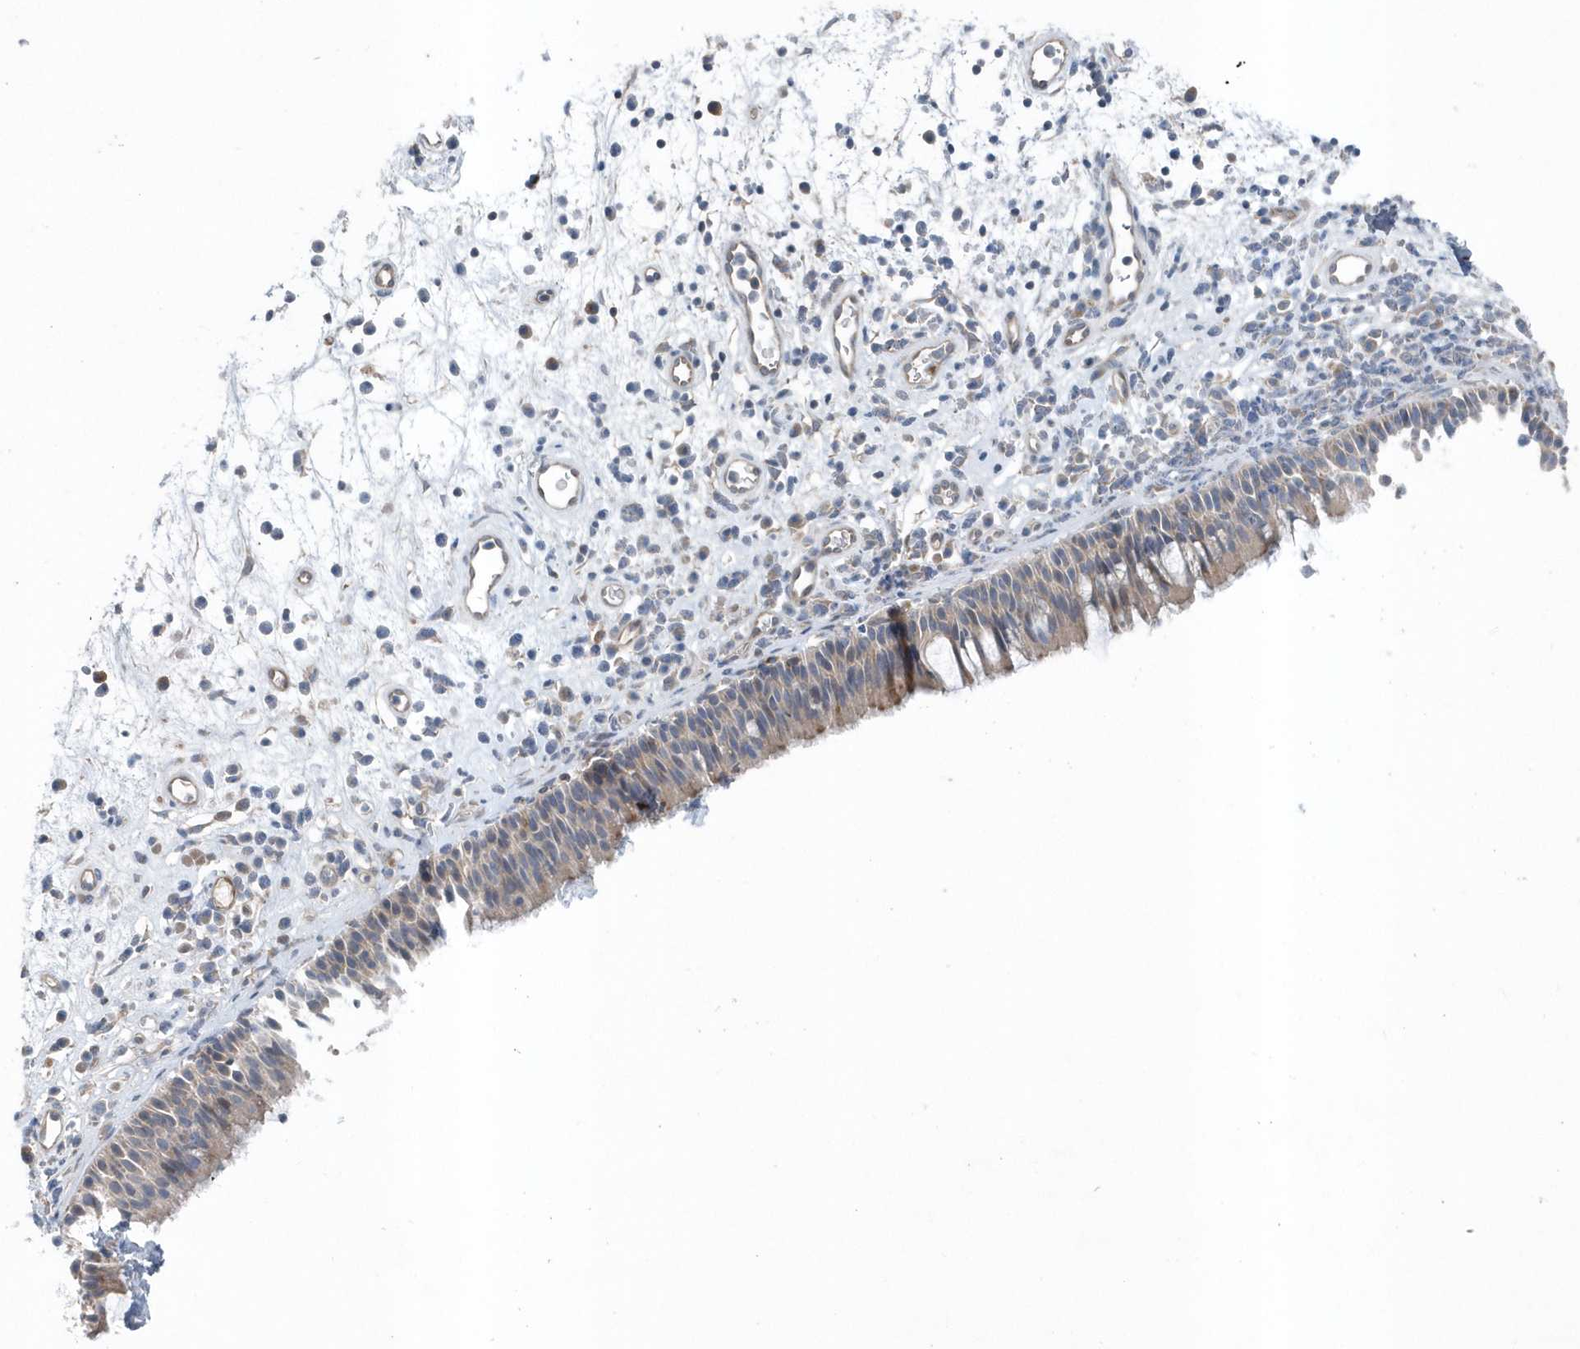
{"staining": {"intensity": "moderate", "quantity": "<25%", "location": "cytoplasmic/membranous"}, "tissue": "nasopharynx", "cell_type": "Respiratory epithelial cells", "image_type": "normal", "snomed": [{"axis": "morphology", "description": "Normal tissue, NOS"}, {"axis": "morphology", "description": "Inflammation, NOS"}, {"axis": "morphology", "description": "Malignant melanoma, Metastatic site"}, {"axis": "topography", "description": "Nasopharynx"}], "caption": "Immunohistochemistry (DAB (3,3'-diaminobenzidine)) staining of normal human nasopharynx reveals moderate cytoplasmic/membranous protein staining in about <25% of respiratory epithelial cells.", "gene": "MCC", "patient": {"sex": "male", "age": 70}}